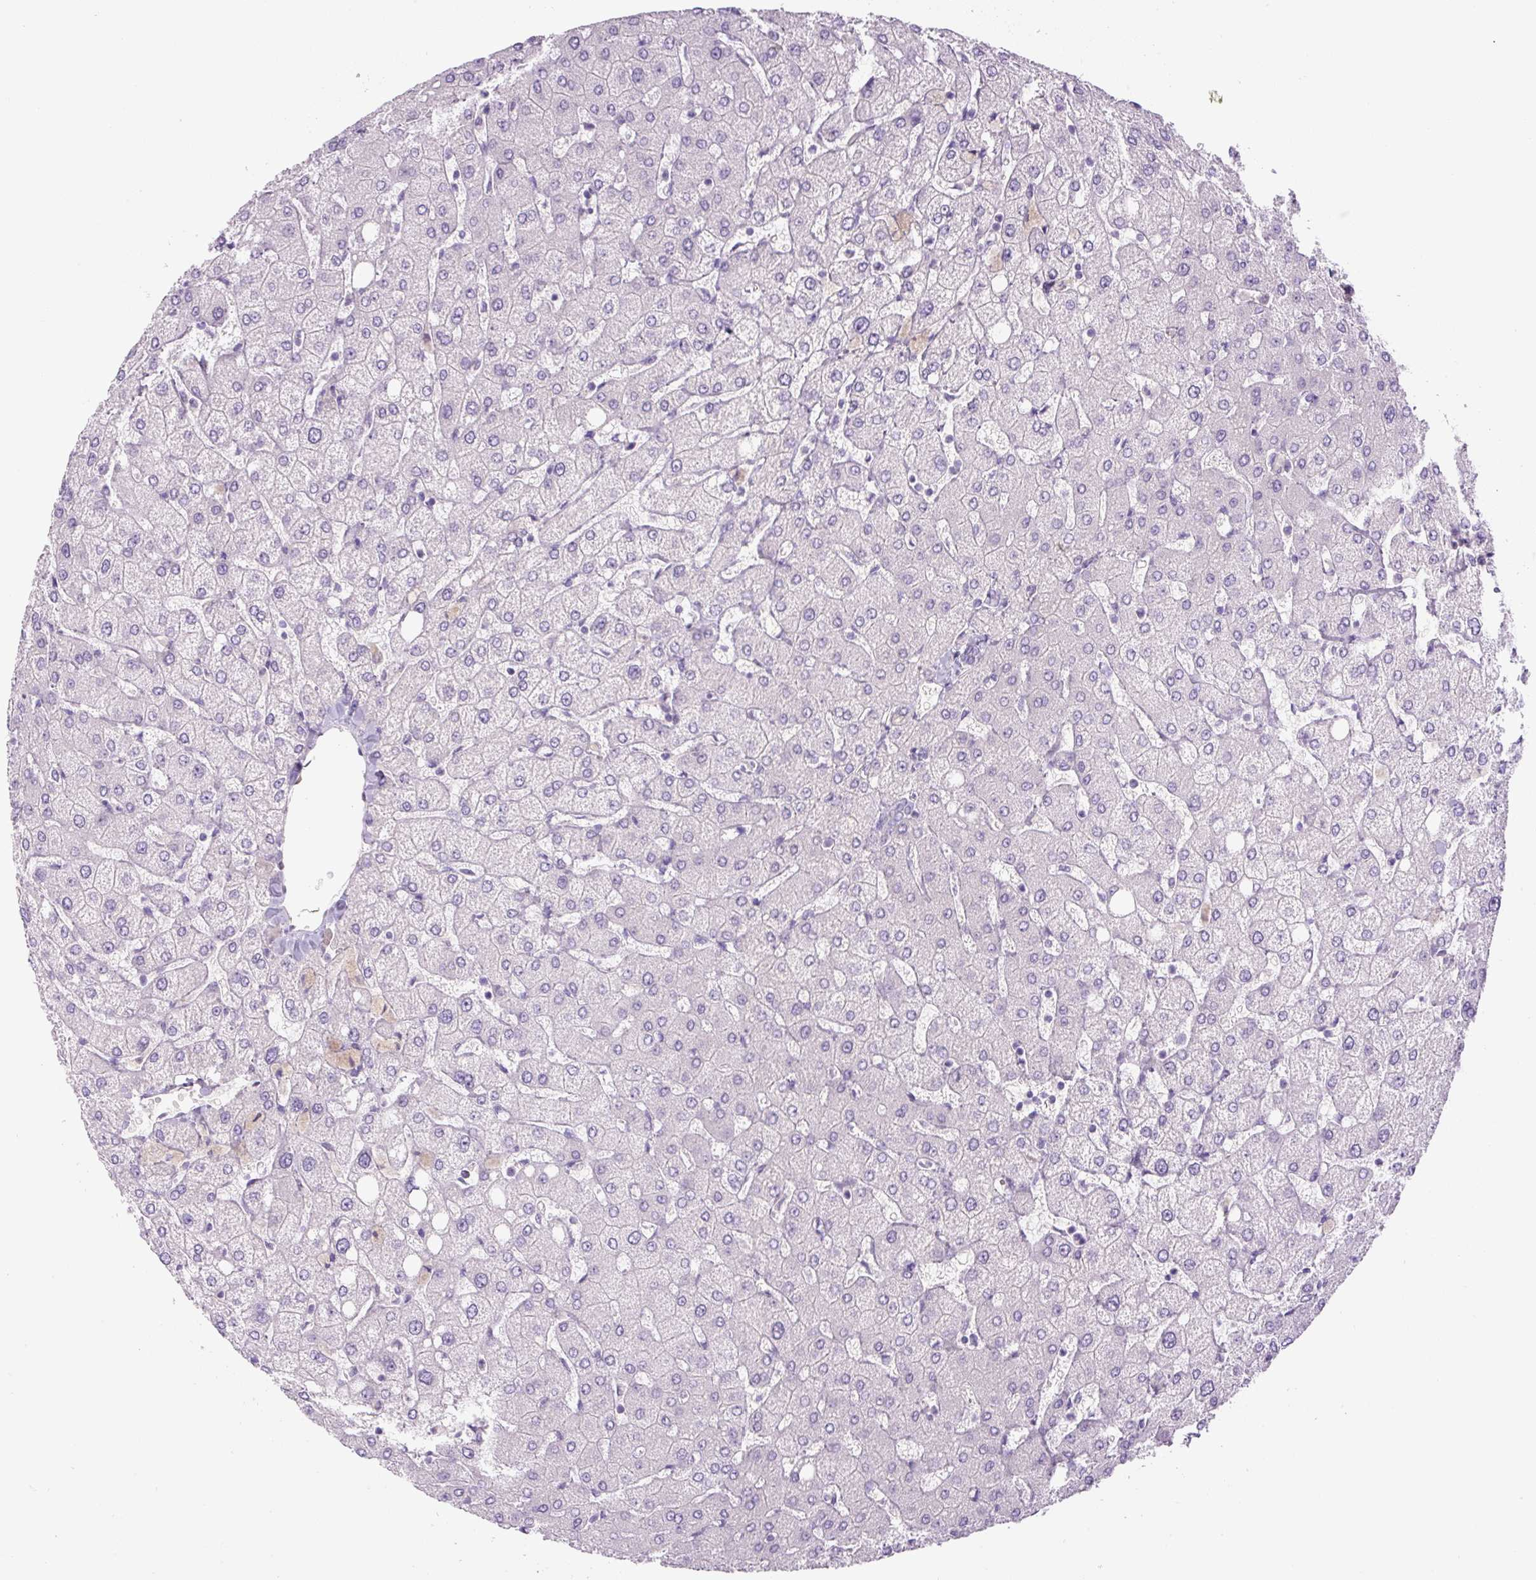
{"staining": {"intensity": "negative", "quantity": "none", "location": "none"}, "tissue": "liver", "cell_type": "Cholangiocytes", "image_type": "normal", "snomed": [{"axis": "morphology", "description": "Normal tissue, NOS"}, {"axis": "topography", "description": "Liver"}], "caption": "Immunohistochemistry of benign human liver displays no staining in cholangiocytes.", "gene": "RSPO4", "patient": {"sex": "female", "age": 54}}